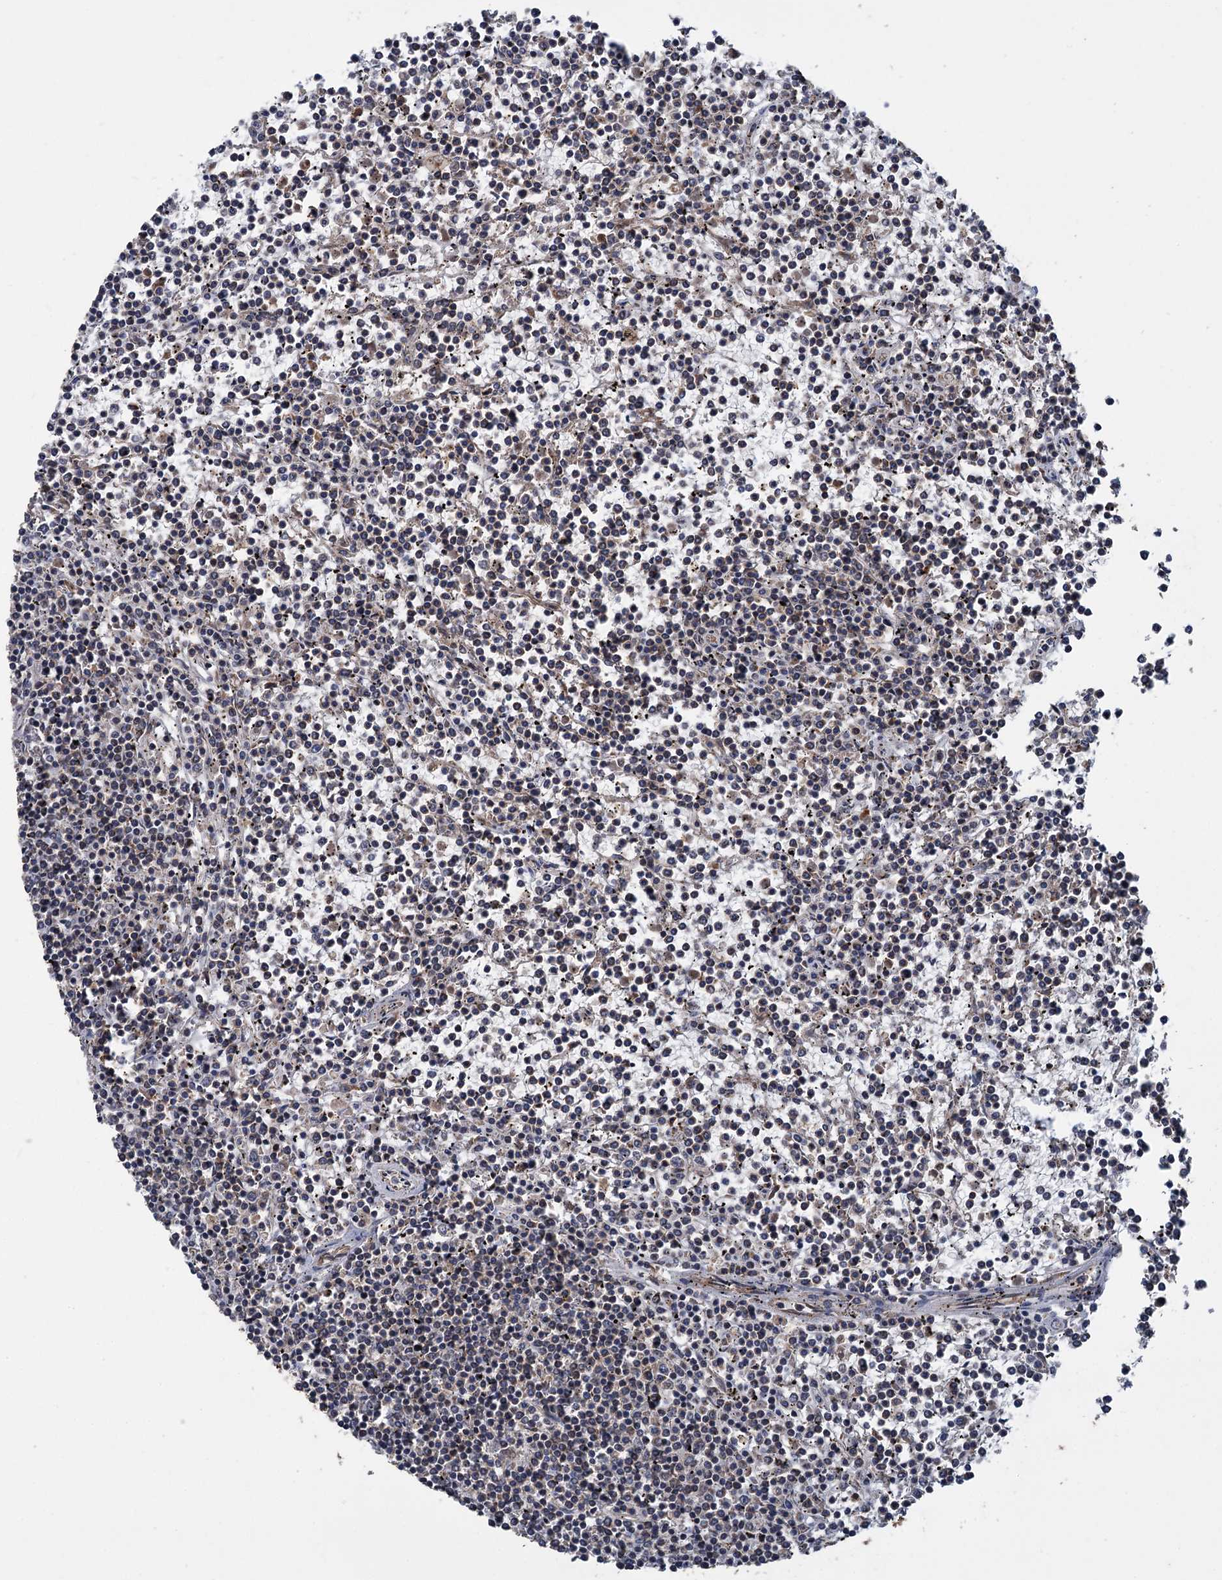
{"staining": {"intensity": "negative", "quantity": "none", "location": "none"}, "tissue": "lymphoma", "cell_type": "Tumor cells", "image_type": "cancer", "snomed": [{"axis": "morphology", "description": "Malignant lymphoma, non-Hodgkin's type, Low grade"}, {"axis": "topography", "description": "Spleen"}], "caption": "Immunohistochemical staining of human malignant lymphoma, non-Hodgkin's type (low-grade) reveals no significant positivity in tumor cells.", "gene": "KANSL2", "patient": {"sex": "female", "age": 19}}